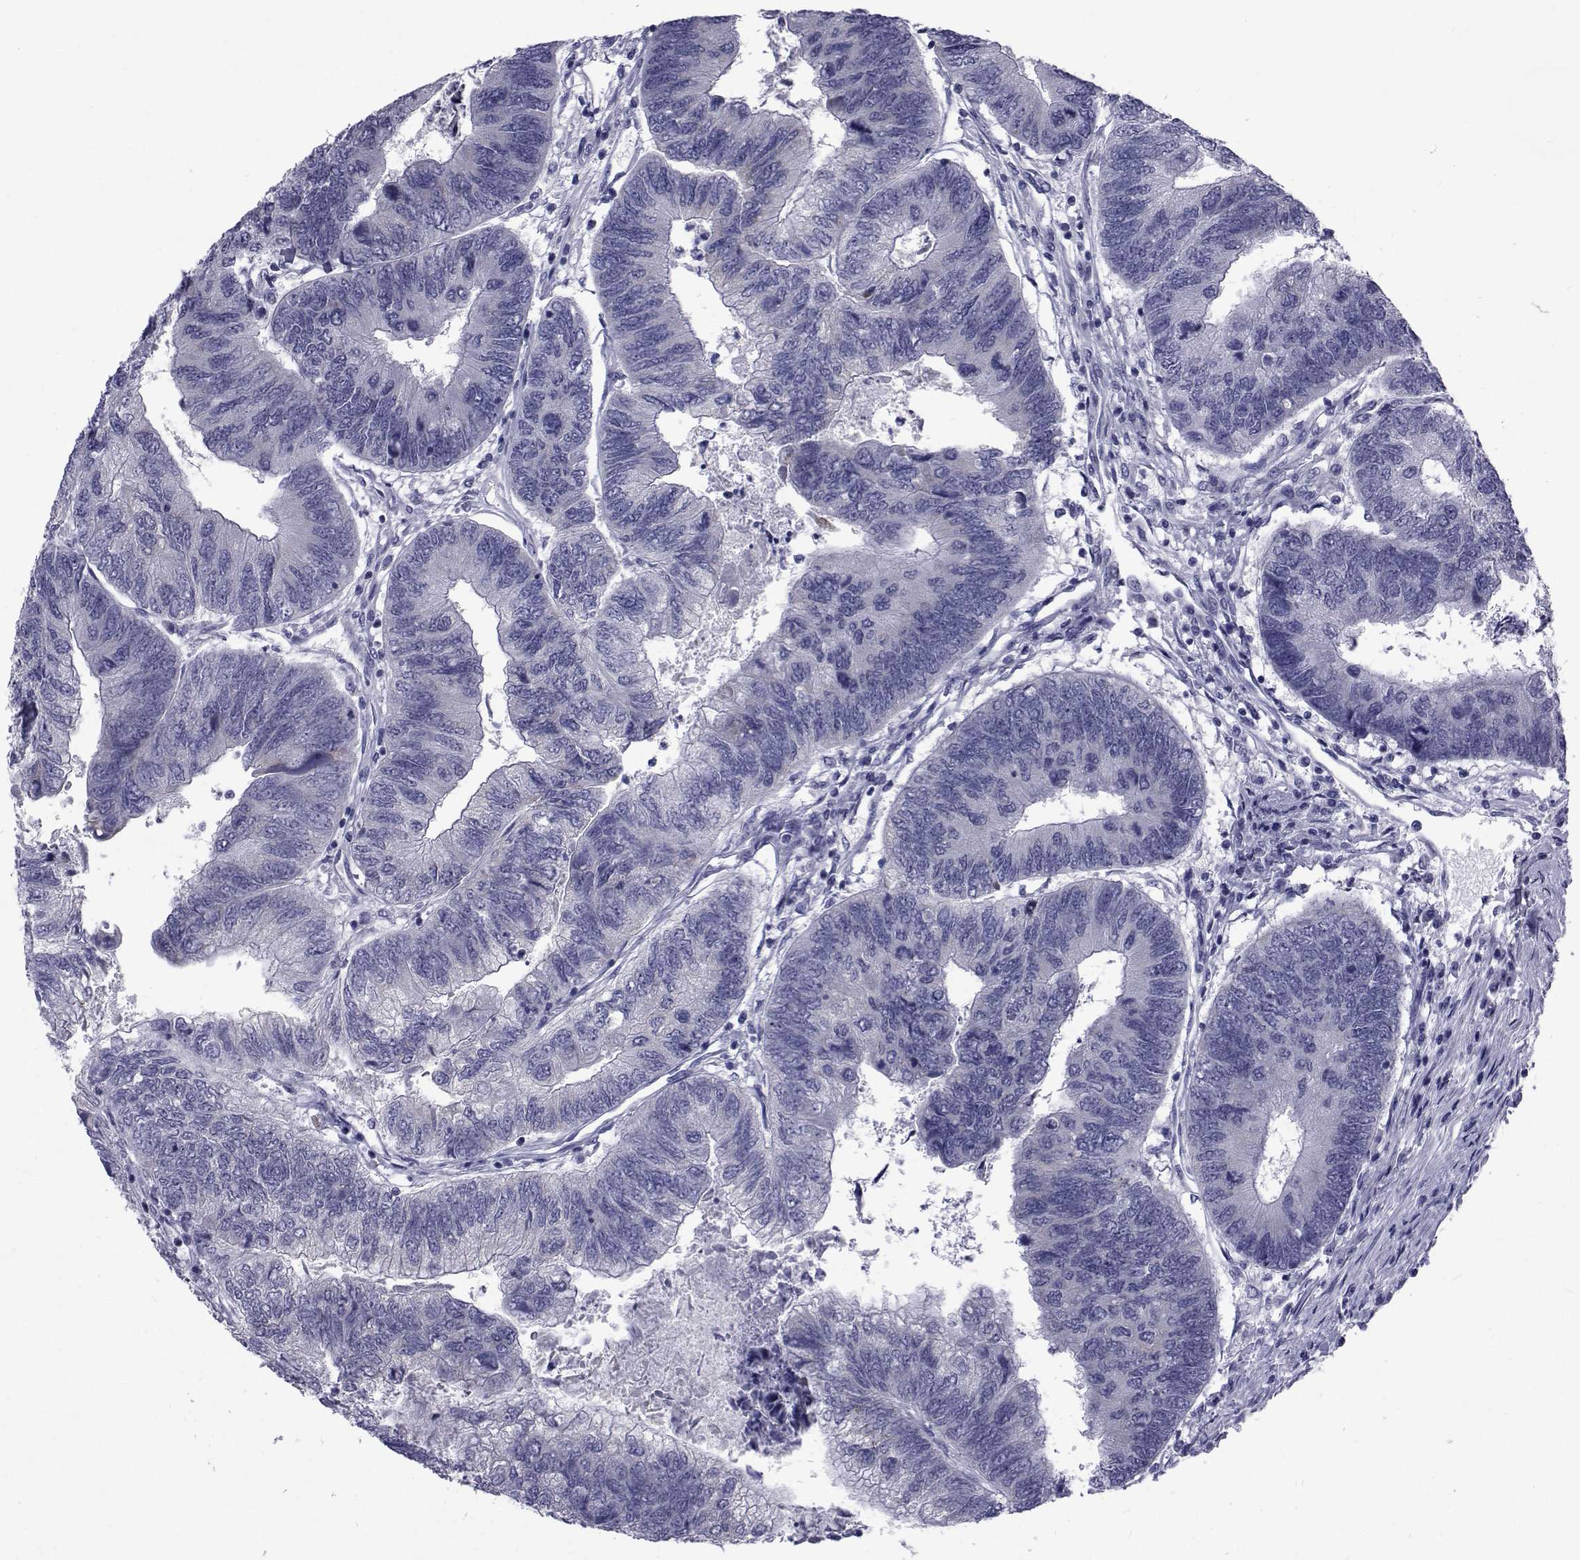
{"staining": {"intensity": "negative", "quantity": "none", "location": "none"}, "tissue": "colorectal cancer", "cell_type": "Tumor cells", "image_type": "cancer", "snomed": [{"axis": "morphology", "description": "Adenocarcinoma, NOS"}, {"axis": "topography", "description": "Colon"}], "caption": "Image shows no protein expression in tumor cells of colorectal adenocarcinoma tissue.", "gene": "GKAP1", "patient": {"sex": "female", "age": 67}}